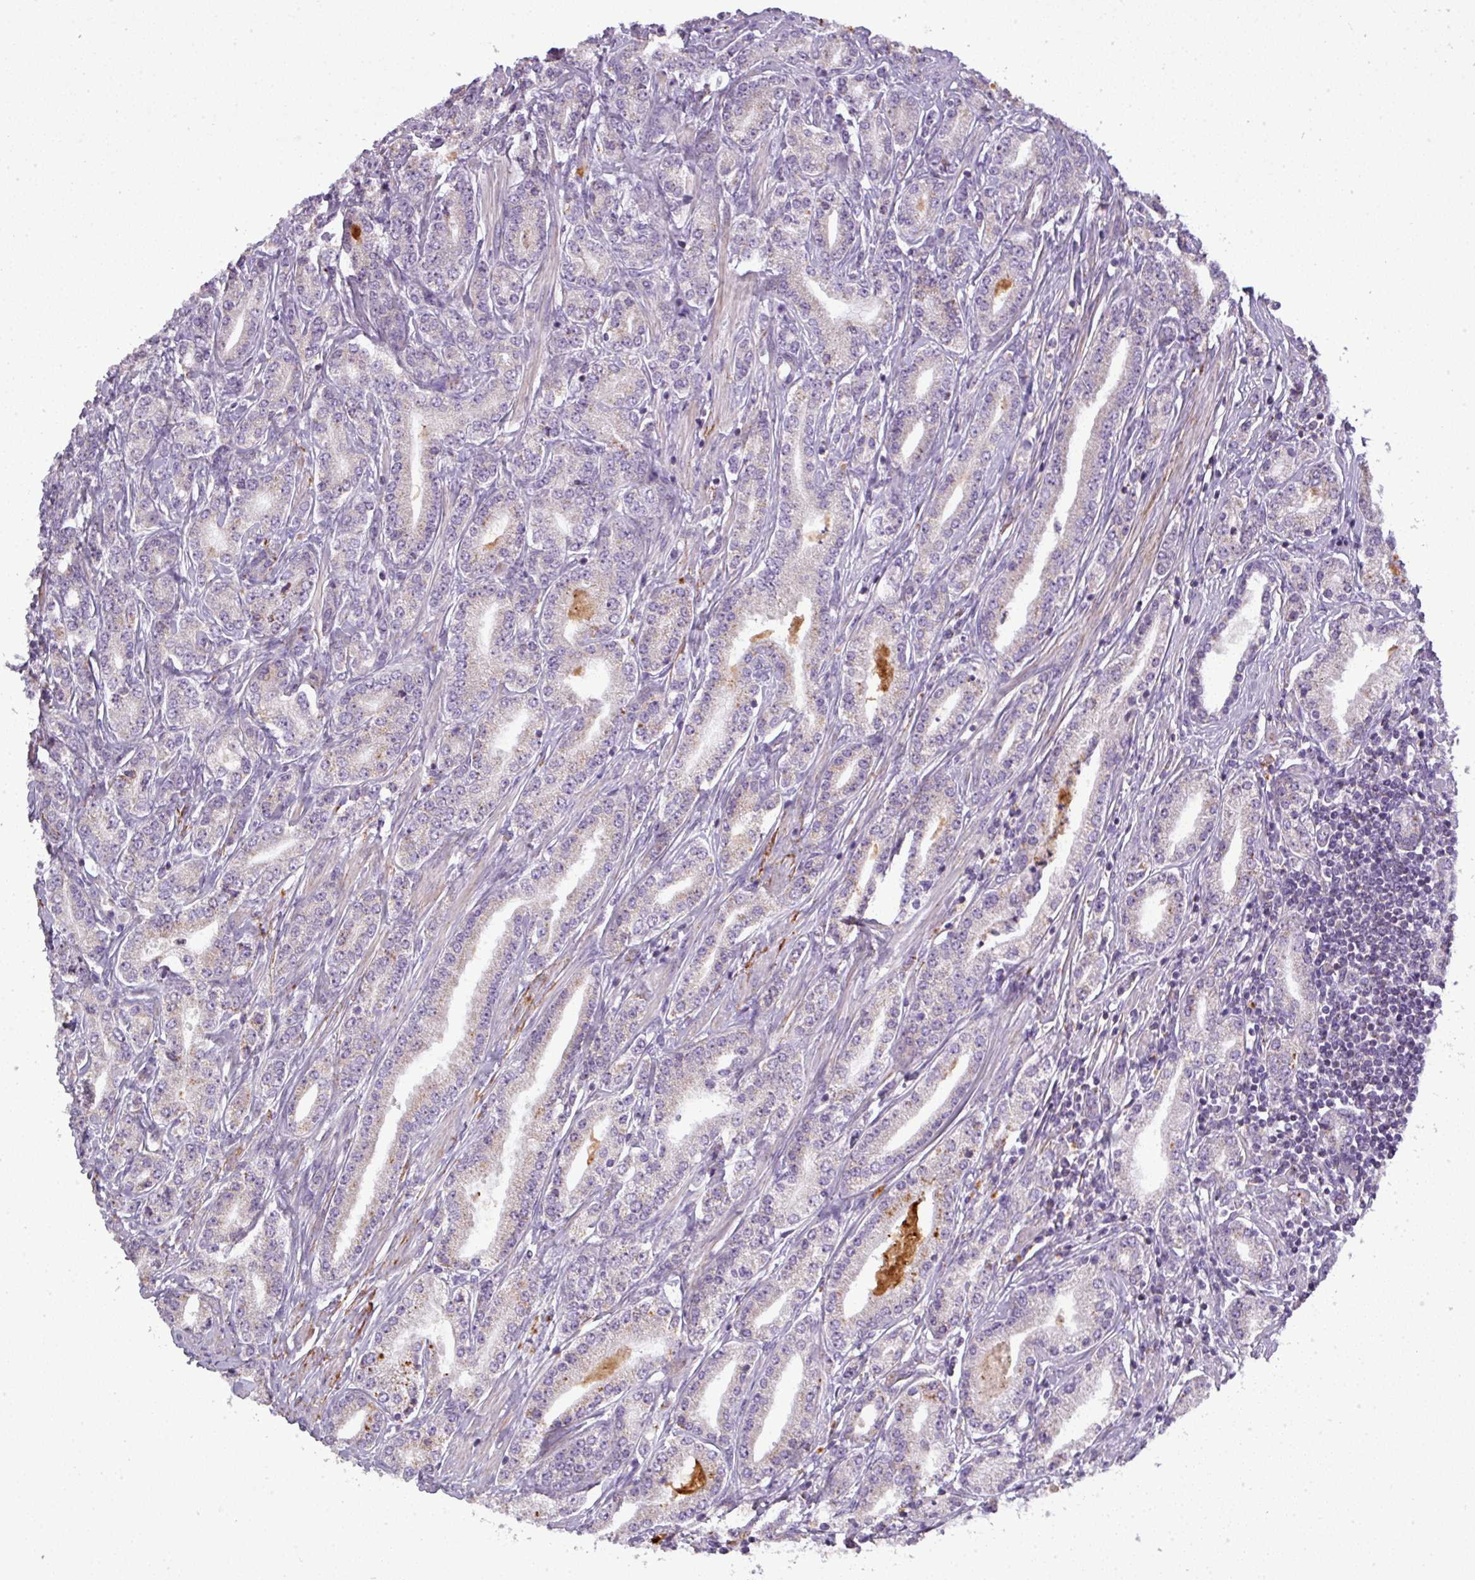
{"staining": {"intensity": "weak", "quantity": "25%-75%", "location": "cytoplasmic/membranous"}, "tissue": "prostate cancer", "cell_type": "Tumor cells", "image_type": "cancer", "snomed": [{"axis": "morphology", "description": "Adenocarcinoma, High grade"}, {"axis": "topography", "description": "Prostate"}], "caption": "Immunohistochemical staining of human prostate adenocarcinoma (high-grade) displays low levels of weak cytoplasmic/membranous protein positivity in about 25%-75% of tumor cells.", "gene": "PNMA6A", "patient": {"sex": "male", "age": 66}}